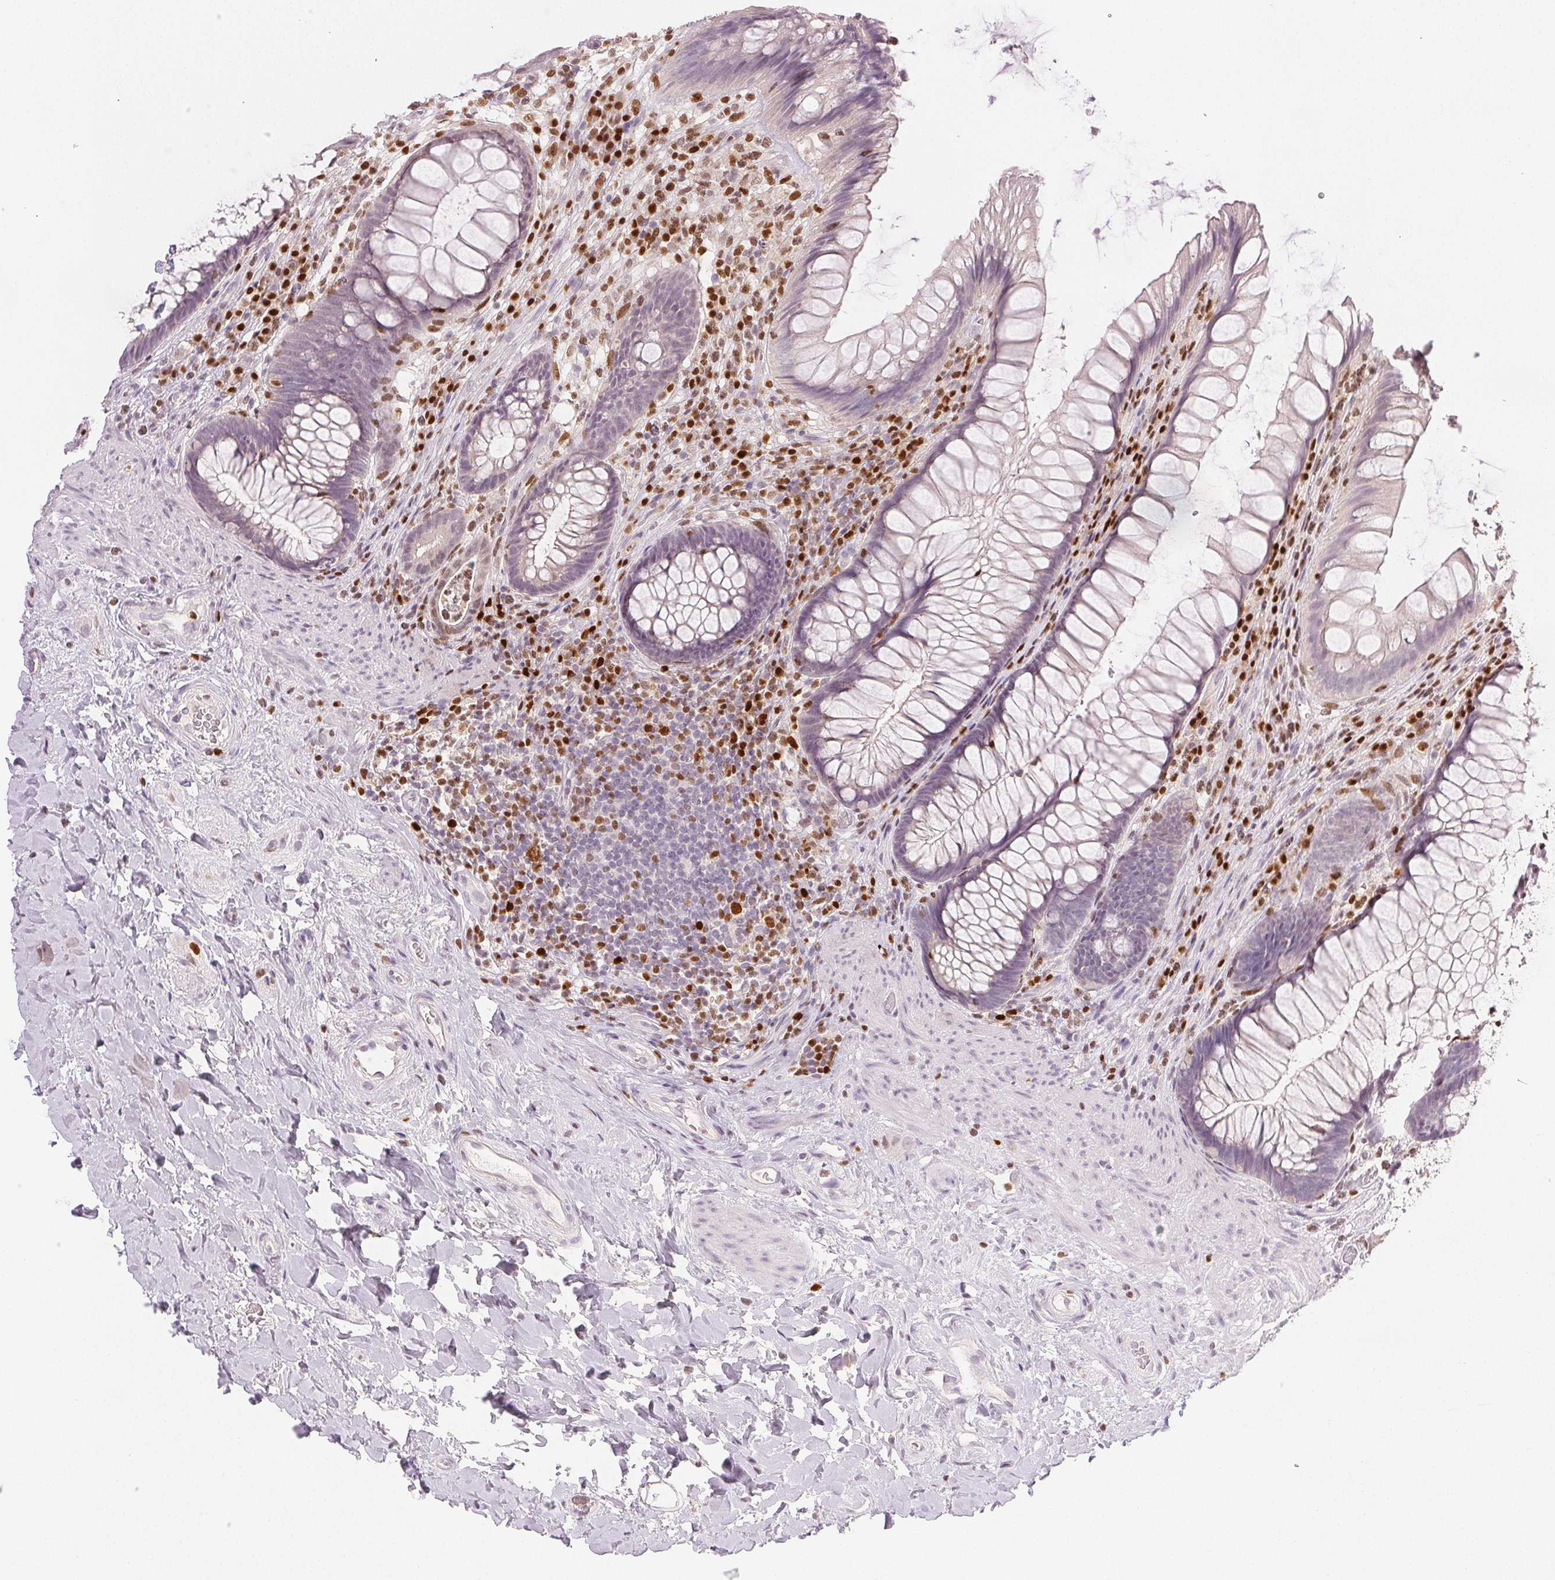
{"staining": {"intensity": "negative", "quantity": "none", "location": "none"}, "tissue": "rectum", "cell_type": "Glandular cells", "image_type": "normal", "snomed": [{"axis": "morphology", "description": "Normal tissue, NOS"}, {"axis": "topography", "description": "Rectum"}], "caption": "Unremarkable rectum was stained to show a protein in brown. There is no significant positivity in glandular cells. (DAB (3,3'-diaminobenzidine) immunohistochemistry, high magnification).", "gene": "RUNX2", "patient": {"sex": "male", "age": 53}}